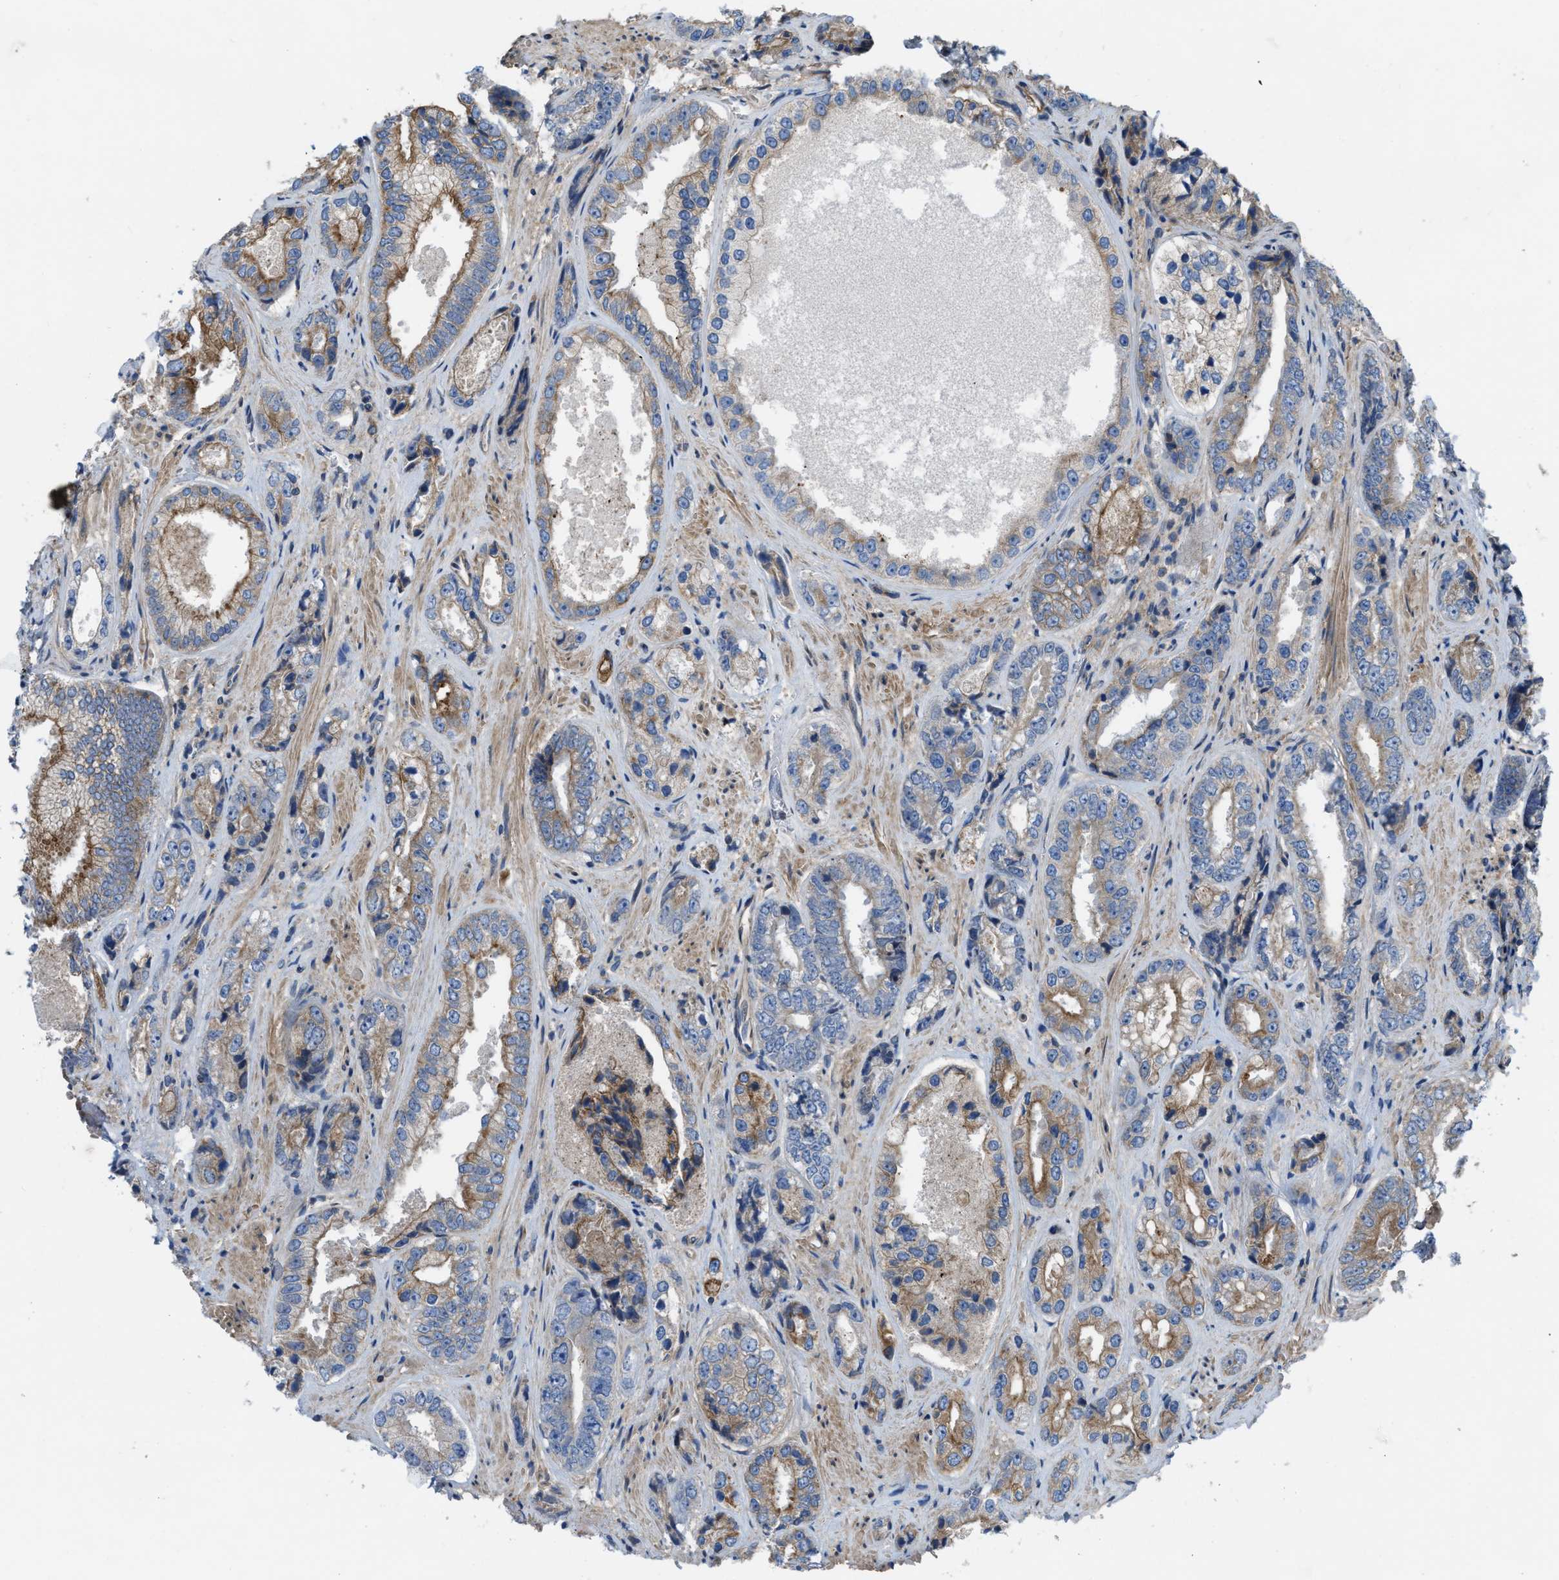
{"staining": {"intensity": "moderate", "quantity": "<25%", "location": "cytoplasmic/membranous"}, "tissue": "prostate cancer", "cell_type": "Tumor cells", "image_type": "cancer", "snomed": [{"axis": "morphology", "description": "Adenocarcinoma, High grade"}, {"axis": "topography", "description": "Prostate"}], "caption": "This photomicrograph displays immunohistochemistry (IHC) staining of human prostate cancer (high-grade adenocarcinoma), with low moderate cytoplasmic/membranous staining in approximately <25% of tumor cells.", "gene": "MYO18A", "patient": {"sex": "male", "age": 61}}